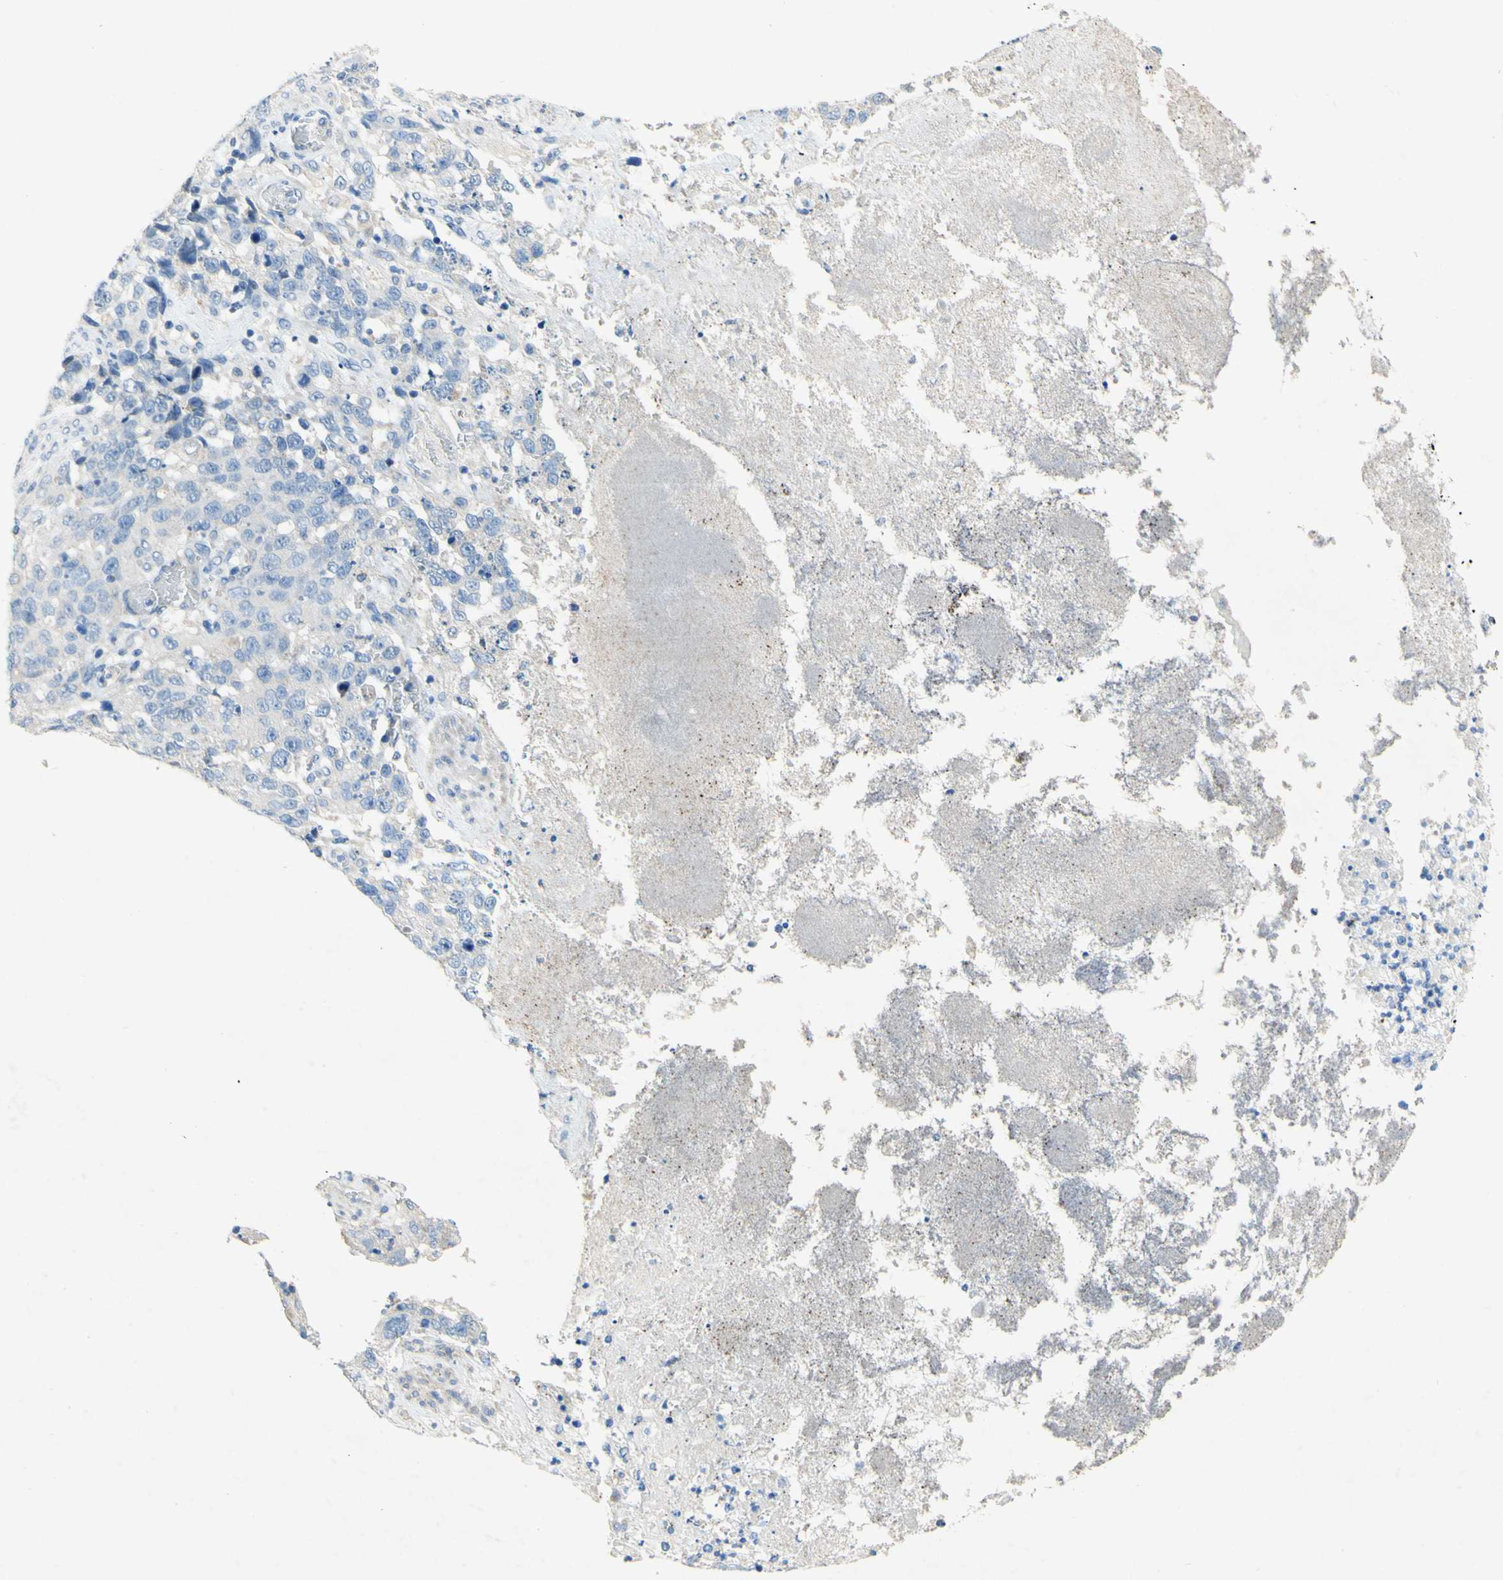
{"staining": {"intensity": "negative", "quantity": "none", "location": "none"}, "tissue": "stomach cancer", "cell_type": "Tumor cells", "image_type": "cancer", "snomed": [{"axis": "morphology", "description": "Normal tissue, NOS"}, {"axis": "morphology", "description": "Adenocarcinoma, NOS"}, {"axis": "topography", "description": "Stomach"}], "caption": "Immunohistochemistry (IHC) micrograph of stomach adenocarcinoma stained for a protein (brown), which displays no staining in tumor cells. (Immunohistochemistry, brightfield microscopy, high magnification).", "gene": "ACADL", "patient": {"sex": "male", "age": 48}}